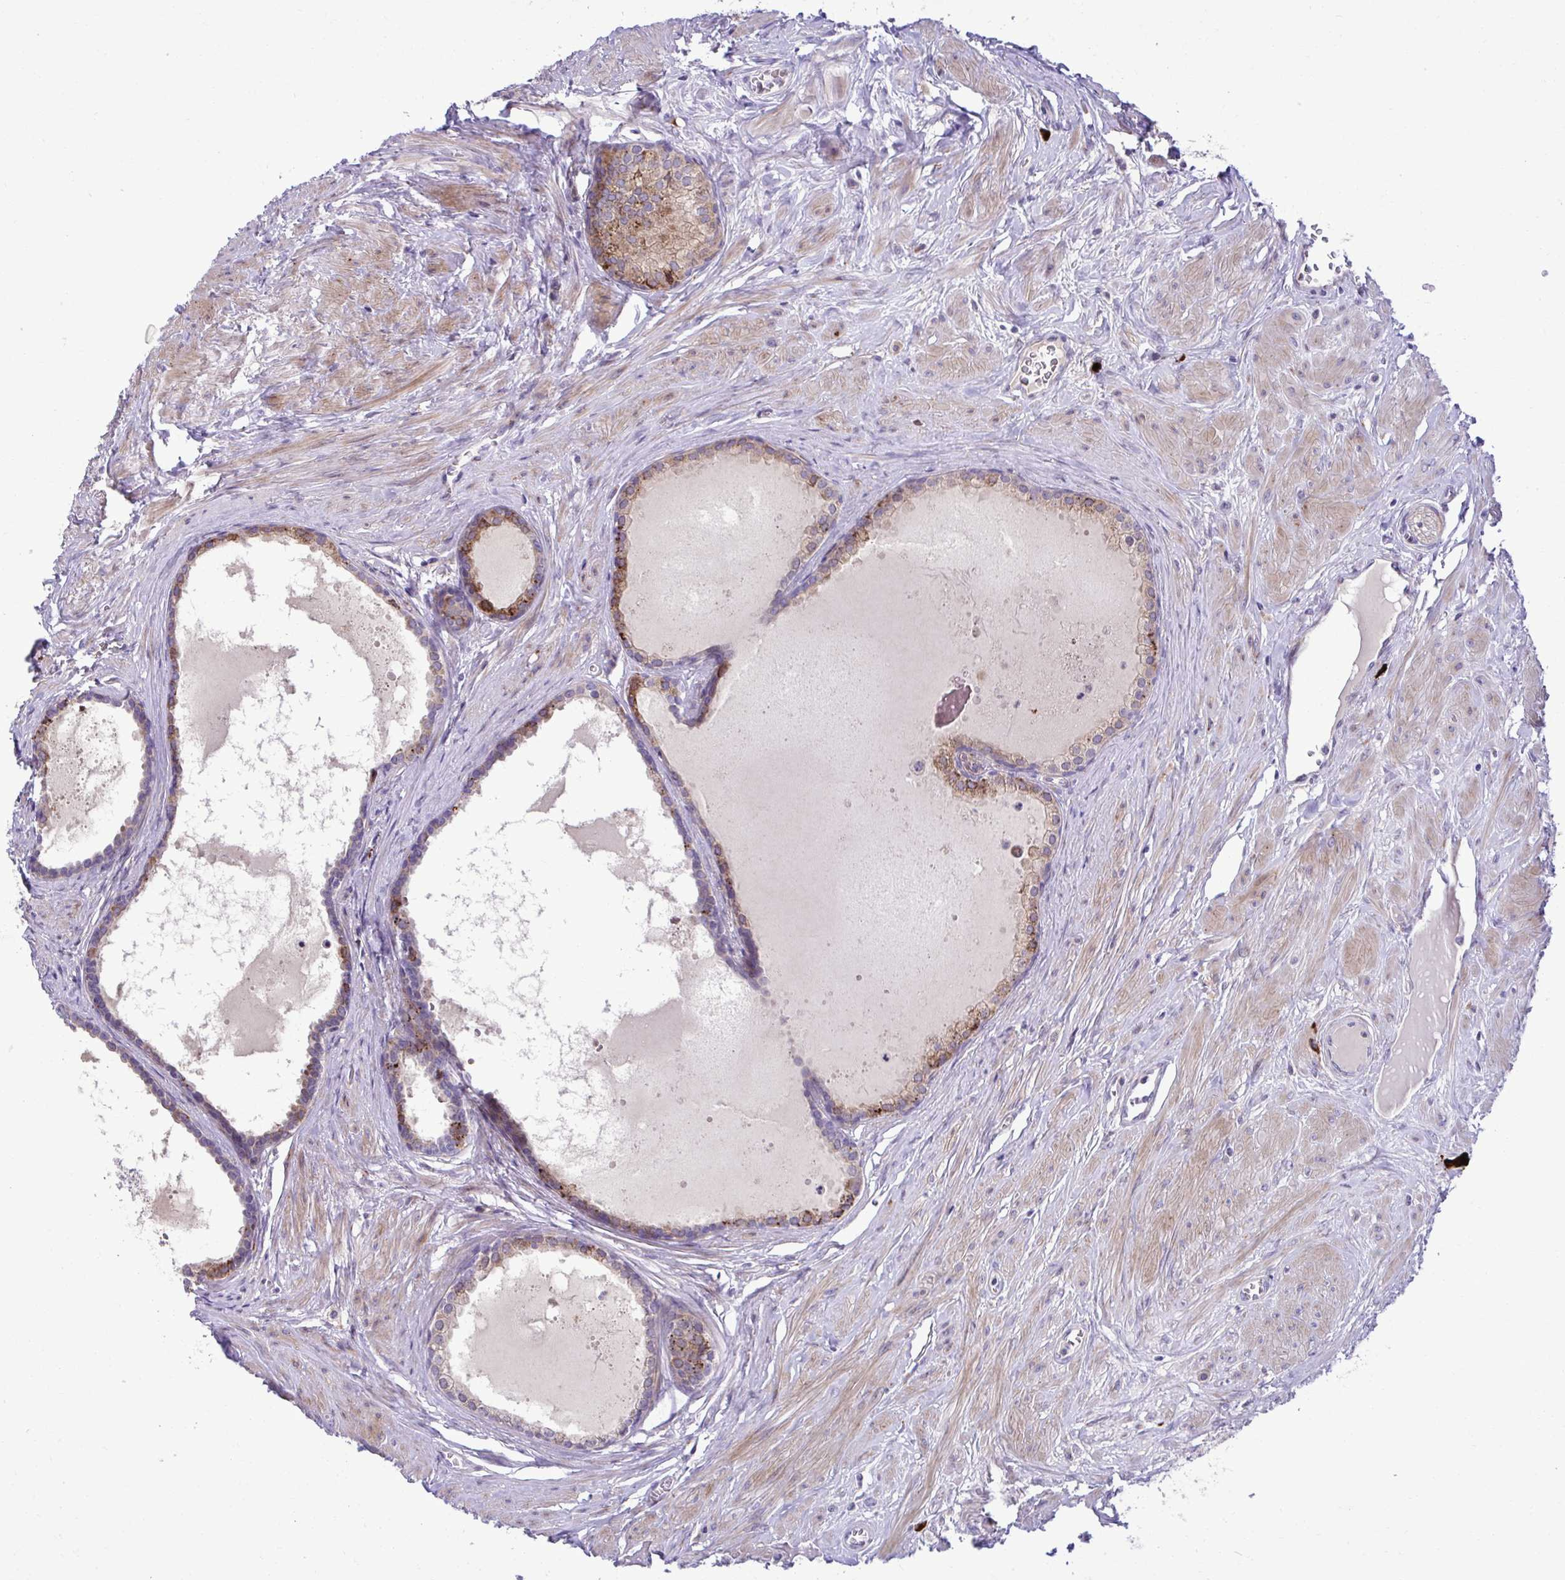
{"staining": {"intensity": "moderate", "quantity": "<25%", "location": "cytoplasmic/membranous"}, "tissue": "prostate", "cell_type": "Glandular cells", "image_type": "normal", "snomed": [{"axis": "morphology", "description": "Normal tissue, NOS"}, {"axis": "topography", "description": "Prostate"}, {"axis": "topography", "description": "Peripheral nerve tissue"}], "caption": "A histopathology image of human prostate stained for a protein displays moderate cytoplasmic/membranous brown staining in glandular cells.", "gene": "LIMS1", "patient": {"sex": "male", "age": 55}}